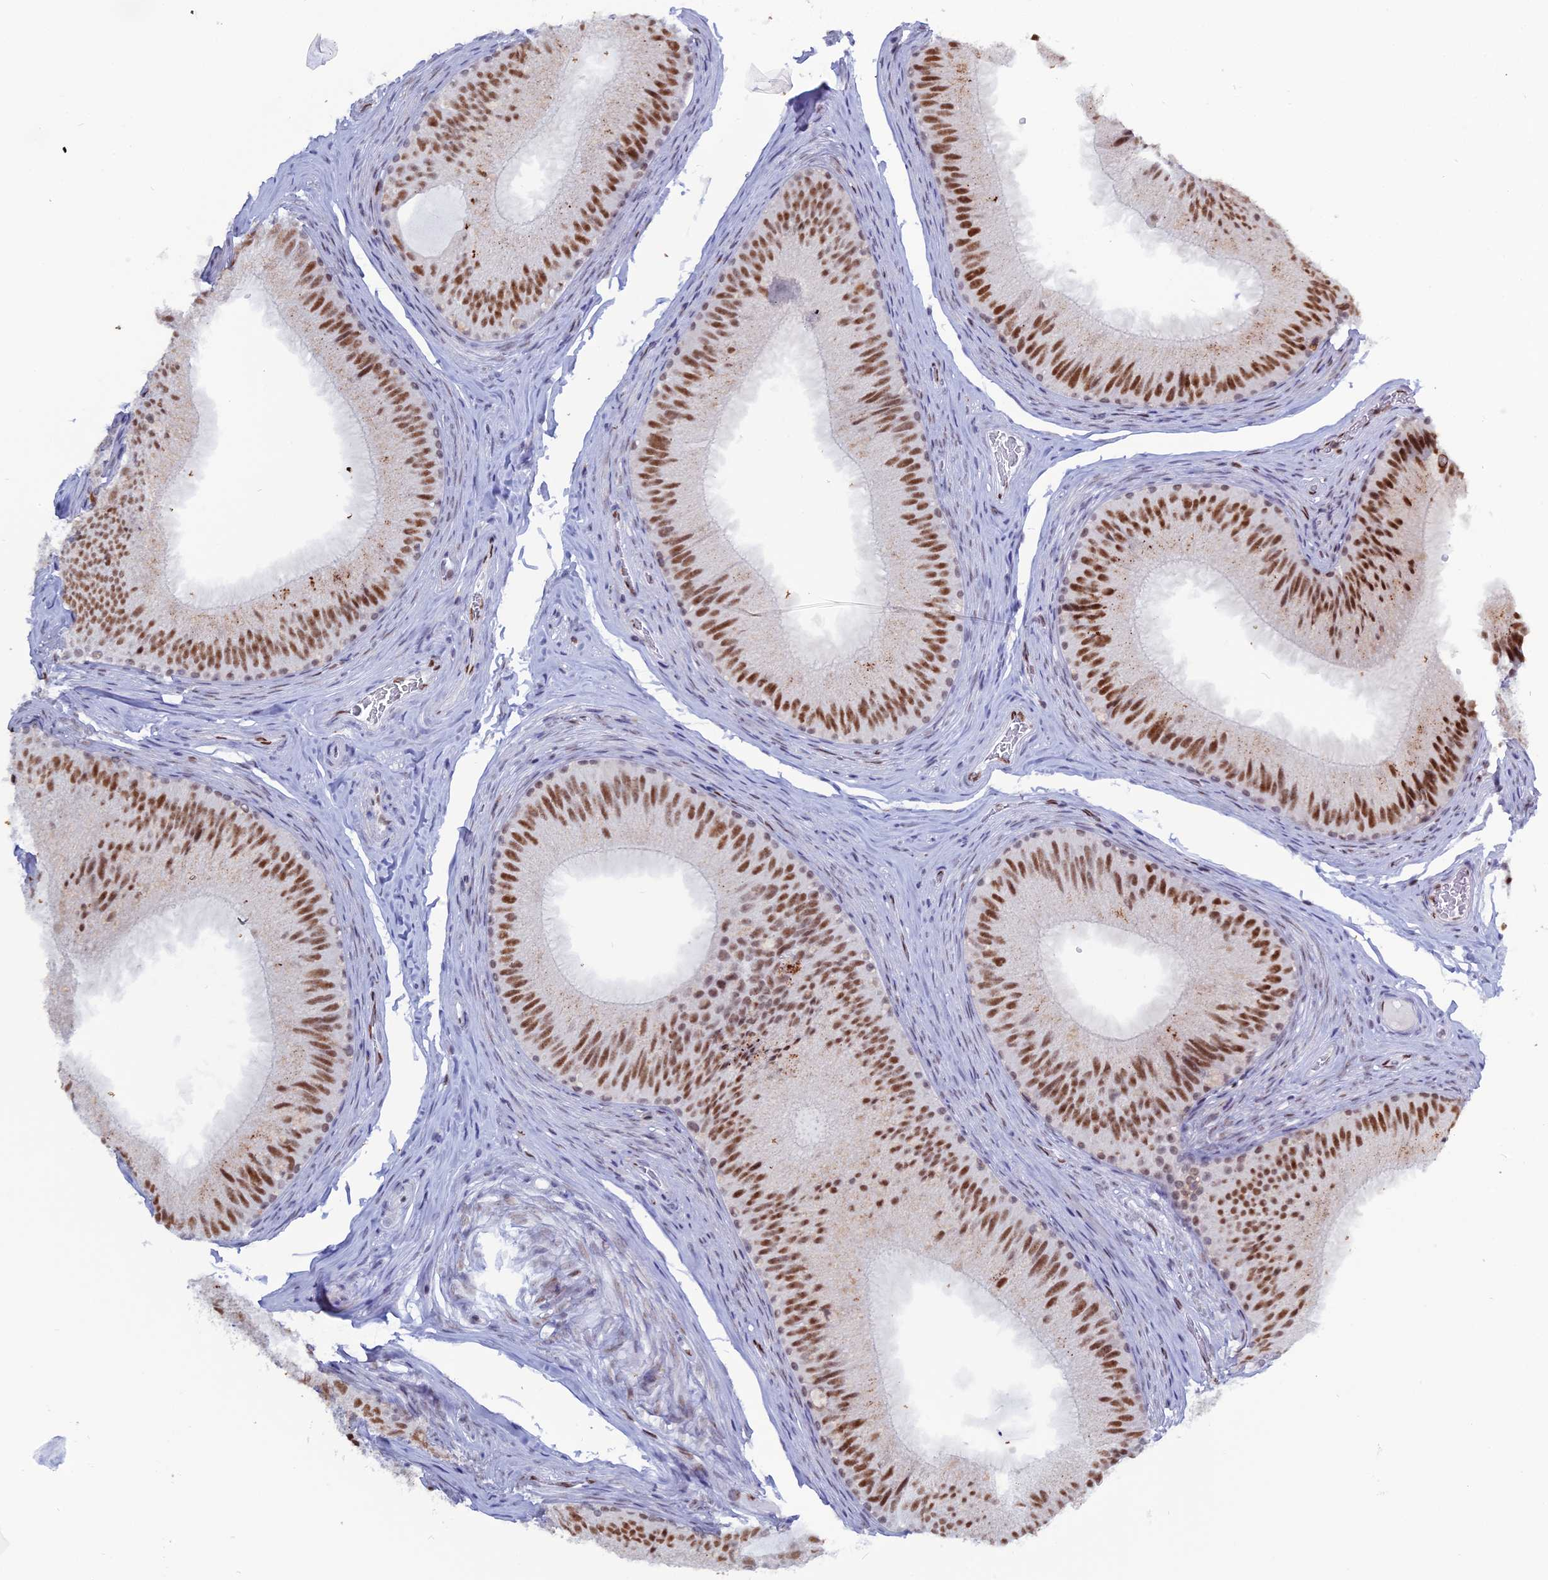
{"staining": {"intensity": "strong", "quantity": ">75%", "location": "nuclear"}, "tissue": "epididymis", "cell_type": "Glandular cells", "image_type": "normal", "snomed": [{"axis": "morphology", "description": "Normal tissue, NOS"}, {"axis": "topography", "description": "Epididymis"}], "caption": "A brown stain highlights strong nuclear expression of a protein in glandular cells of benign human epididymis. (IHC, brightfield microscopy, high magnification).", "gene": "NOL4L", "patient": {"sex": "male", "age": 34}}